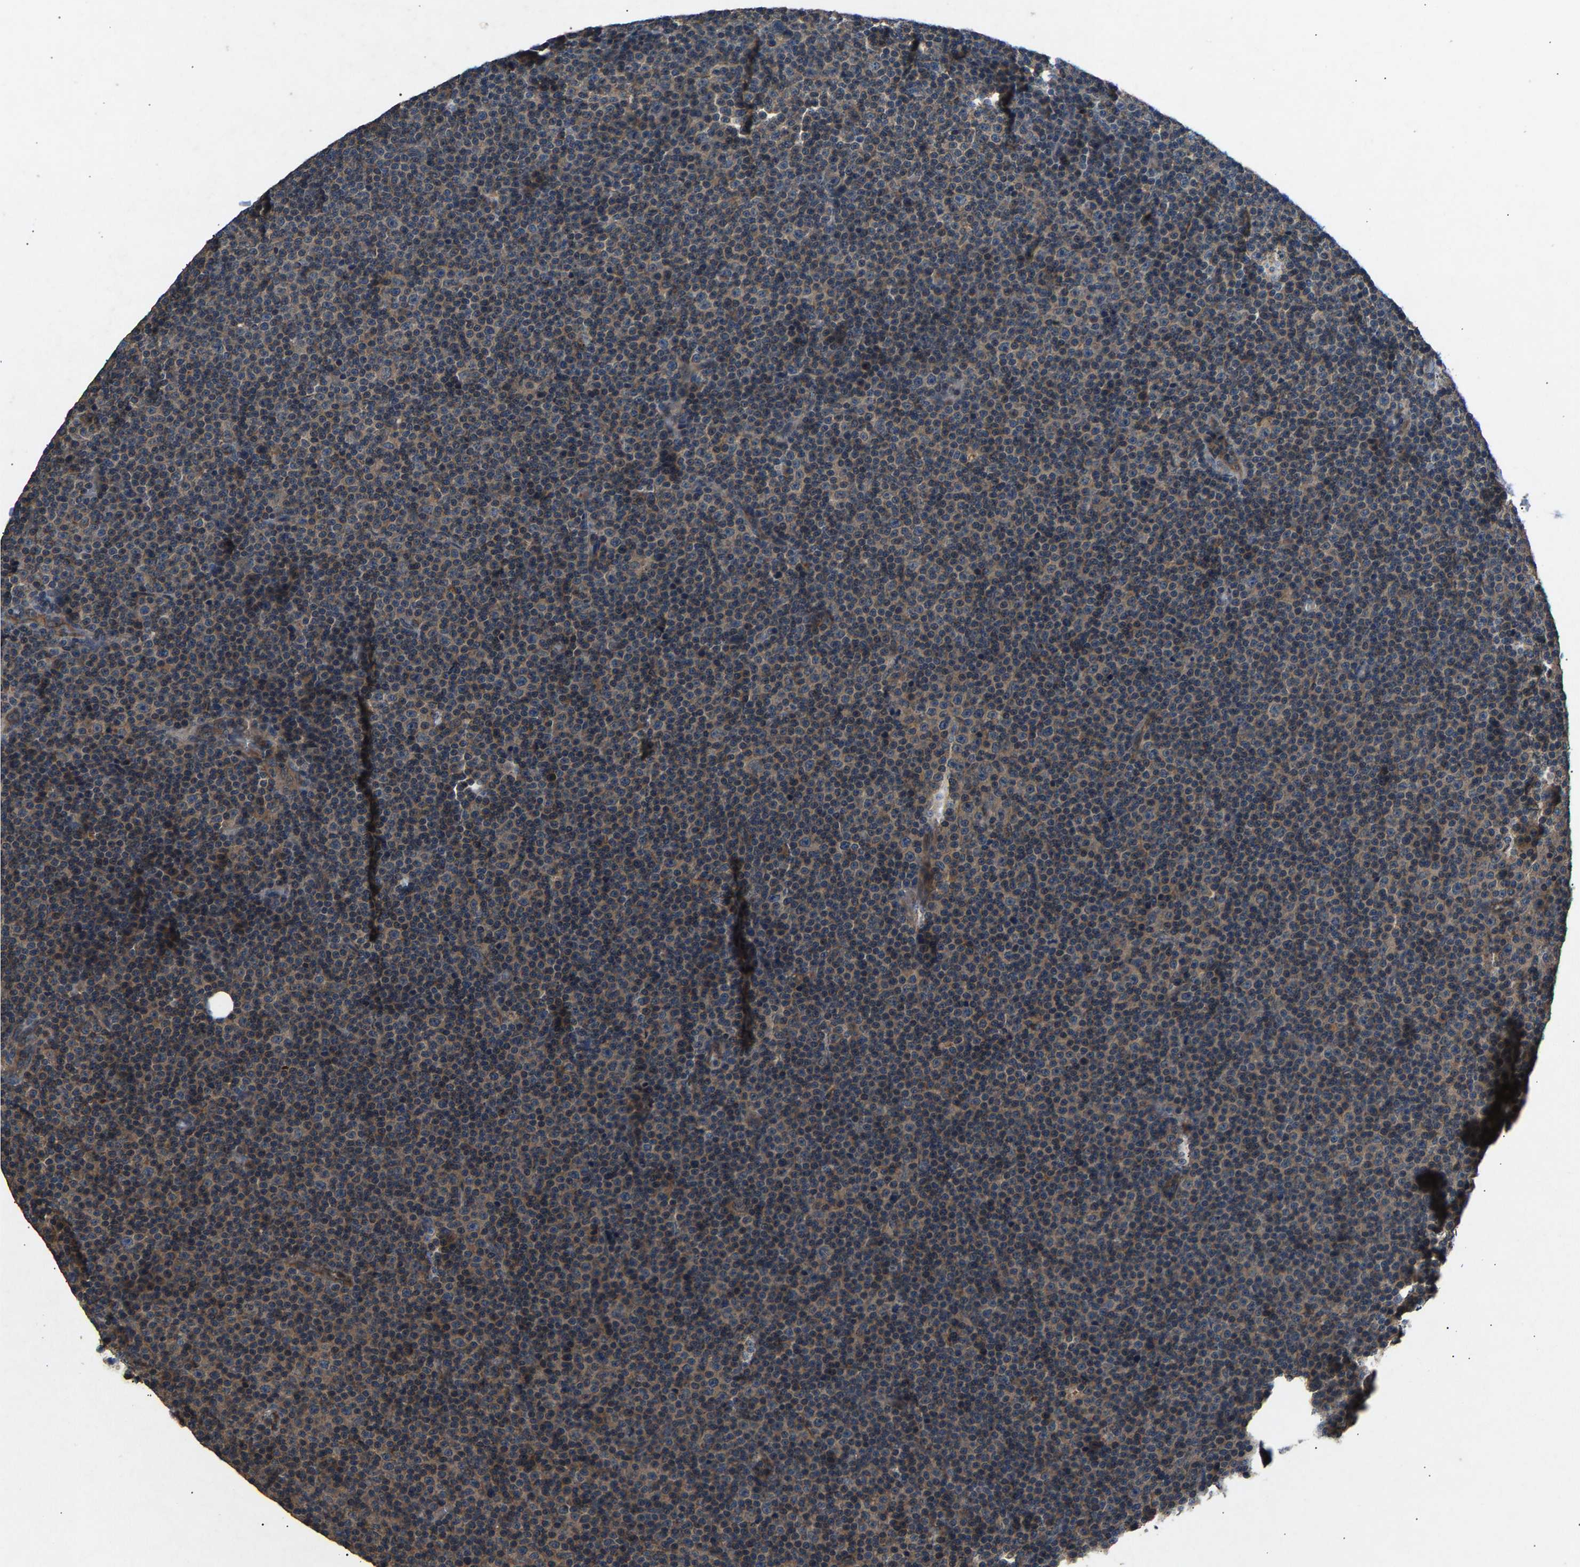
{"staining": {"intensity": "weak", "quantity": ">75%", "location": "cytoplasmic/membranous"}, "tissue": "lymphoma", "cell_type": "Tumor cells", "image_type": "cancer", "snomed": [{"axis": "morphology", "description": "Malignant lymphoma, non-Hodgkin's type, Low grade"}, {"axis": "topography", "description": "Lymph node"}], "caption": "Immunohistochemistry histopathology image of neoplastic tissue: lymphoma stained using immunohistochemistry (IHC) demonstrates low levels of weak protein expression localized specifically in the cytoplasmic/membranous of tumor cells, appearing as a cytoplasmic/membranous brown color.", "gene": "PPID", "patient": {"sex": "female", "age": 67}}